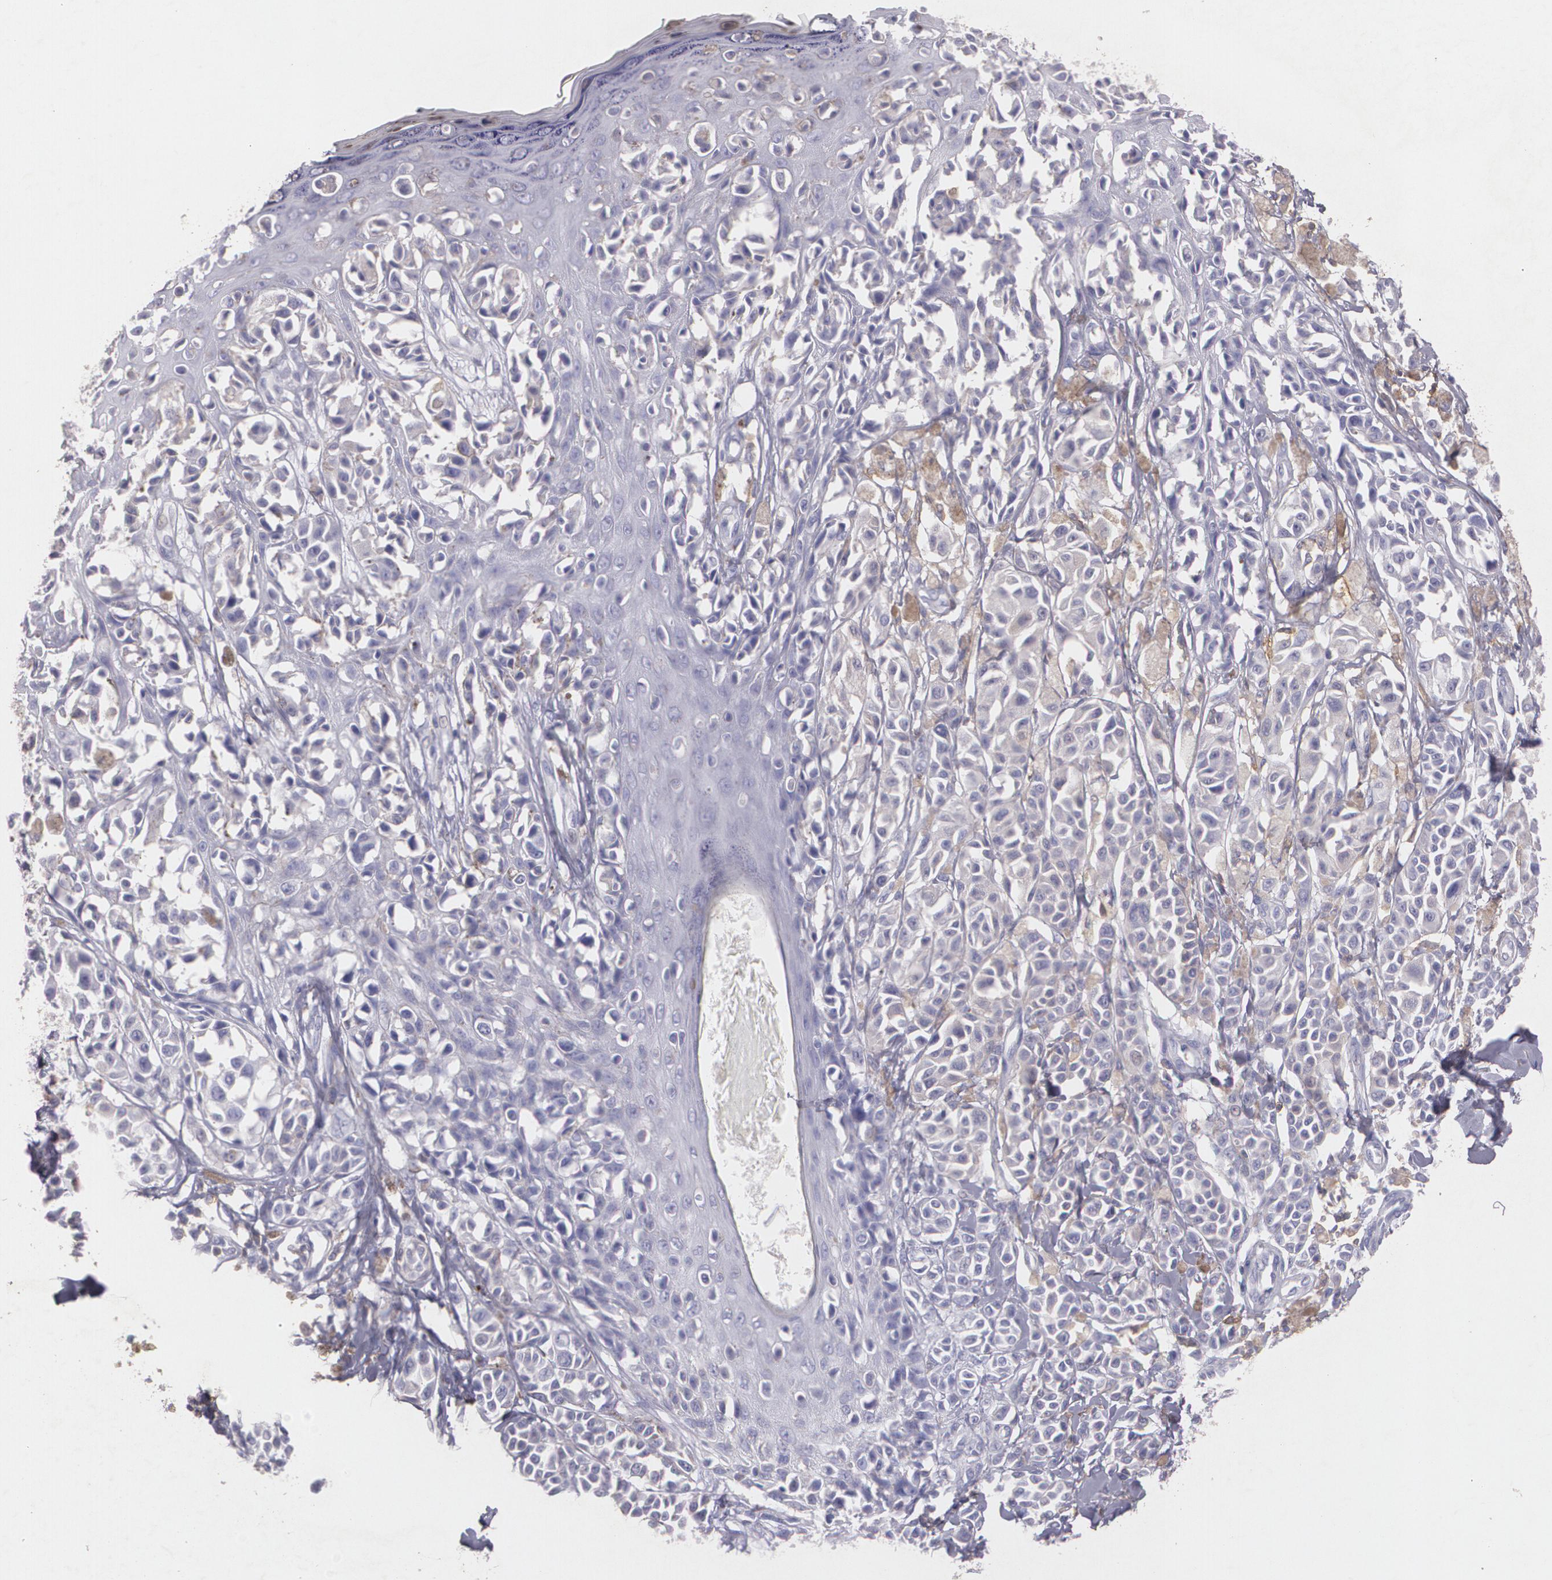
{"staining": {"intensity": "negative", "quantity": "none", "location": "none"}, "tissue": "melanoma", "cell_type": "Tumor cells", "image_type": "cancer", "snomed": [{"axis": "morphology", "description": "Malignant melanoma, NOS"}, {"axis": "topography", "description": "Skin"}], "caption": "Immunohistochemistry of human malignant melanoma exhibits no expression in tumor cells.", "gene": "TGFBR1", "patient": {"sex": "female", "age": 38}}